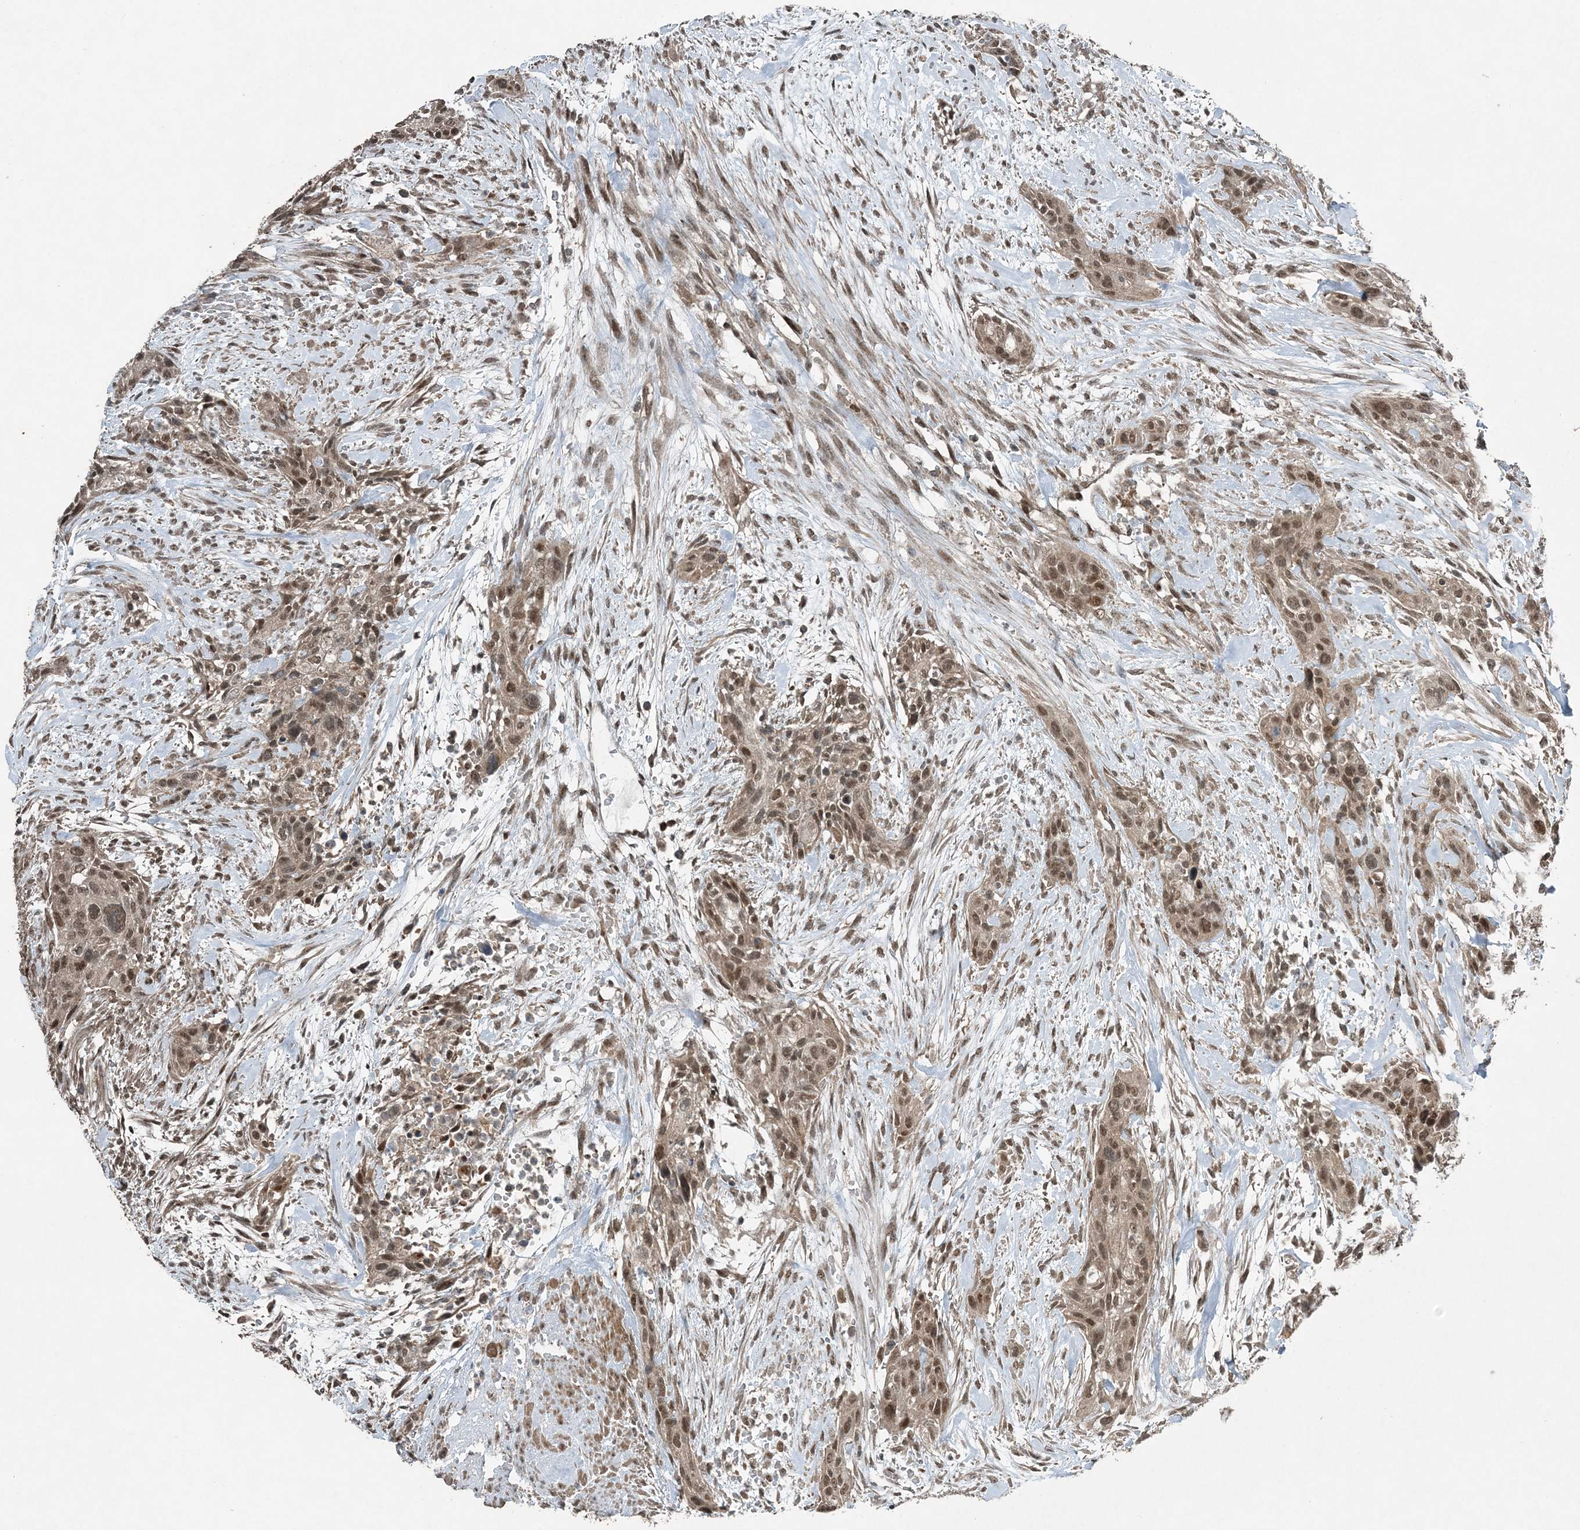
{"staining": {"intensity": "moderate", "quantity": ">75%", "location": "nuclear"}, "tissue": "urothelial cancer", "cell_type": "Tumor cells", "image_type": "cancer", "snomed": [{"axis": "morphology", "description": "Urothelial carcinoma, High grade"}, {"axis": "topography", "description": "Urinary bladder"}], "caption": "The image demonstrates immunohistochemical staining of high-grade urothelial carcinoma. There is moderate nuclear staining is appreciated in about >75% of tumor cells.", "gene": "COPS7B", "patient": {"sex": "male", "age": 35}}